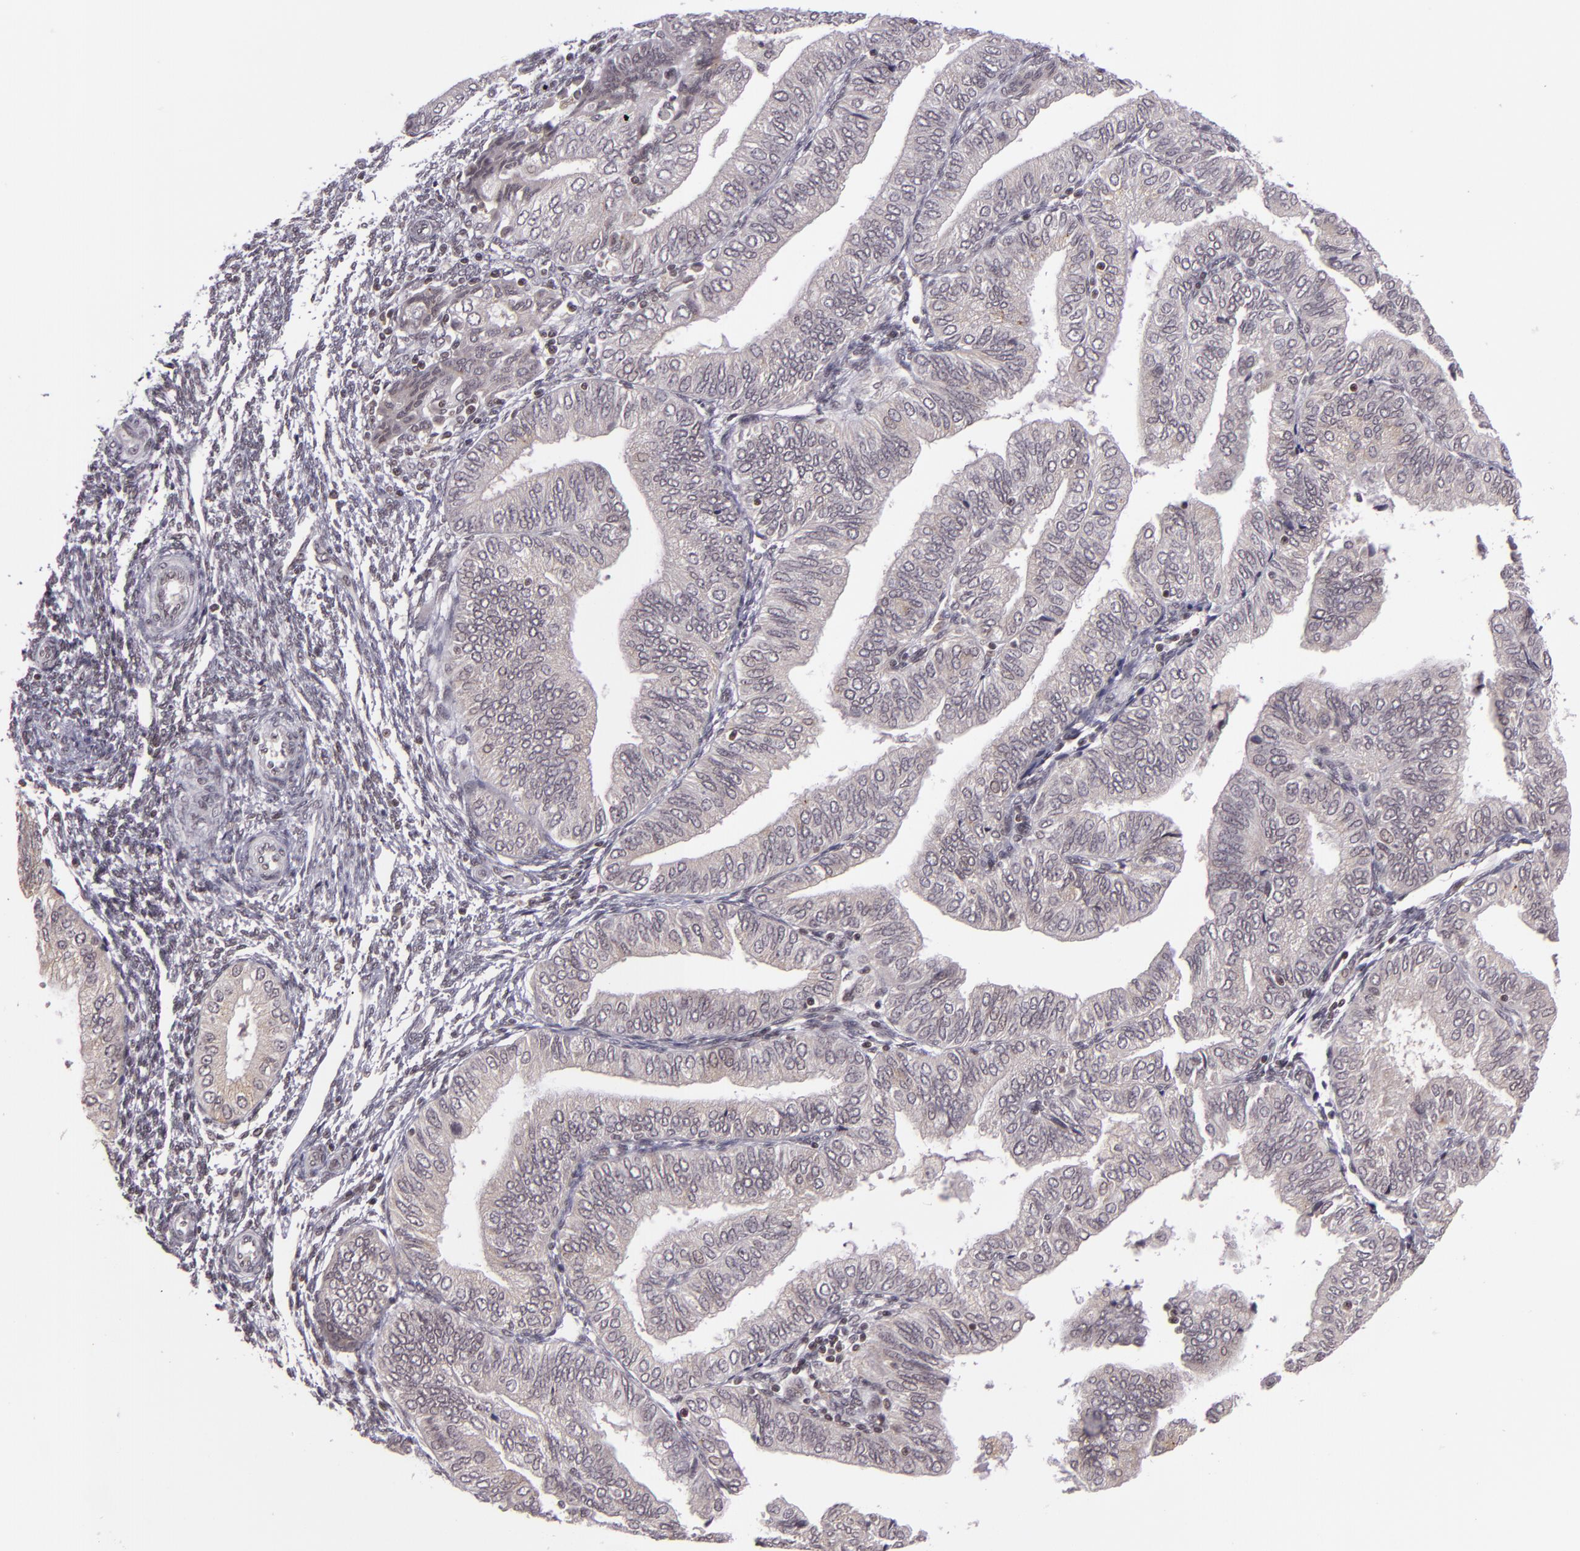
{"staining": {"intensity": "weak", "quantity": ">75%", "location": "cytoplasmic/membranous"}, "tissue": "endometrial cancer", "cell_type": "Tumor cells", "image_type": "cancer", "snomed": [{"axis": "morphology", "description": "Adenocarcinoma, NOS"}, {"axis": "topography", "description": "Endometrium"}], "caption": "Immunohistochemistry (IHC) image of neoplastic tissue: human endometrial cancer (adenocarcinoma) stained using IHC exhibits low levels of weak protein expression localized specifically in the cytoplasmic/membranous of tumor cells, appearing as a cytoplasmic/membranous brown color.", "gene": "ZFX", "patient": {"sex": "female", "age": 51}}